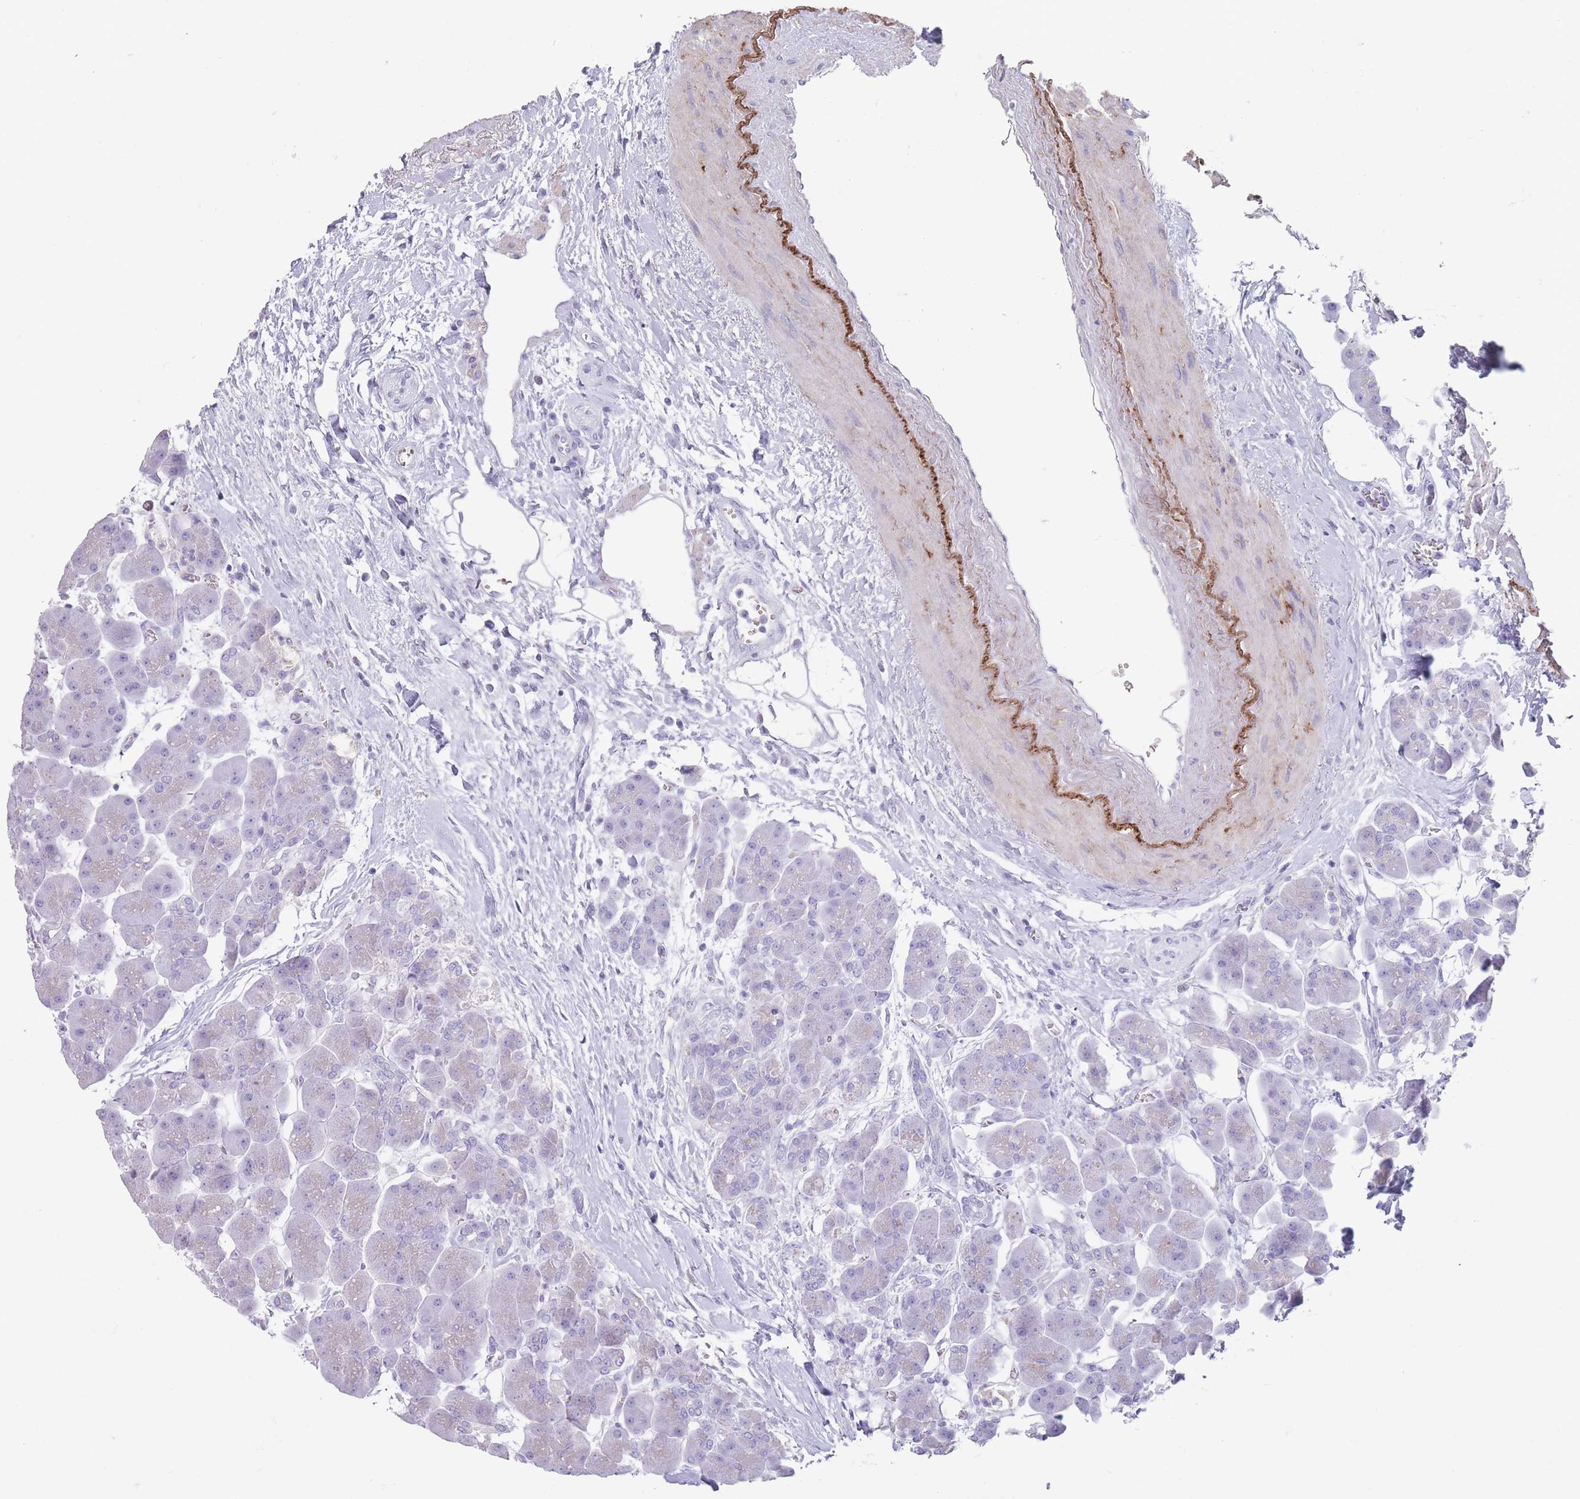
{"staining": {"intensity": "negative", "quantity": "none", "location": "none"}, "tissue": "pancreas", "cell_type": "Exocrine glandular cells", "image_type": "normal", "snomed": [{"axis": "morphology", "description": "Normal tissue, NOS"}, {"axis": "topography", "description": "Pancreas"}], "caption": "Exocrine glandular cells show no significant protein expression in benign pancreas. (DAB IHC with hematoxylin counter stain).", "gene": "RHBG", "patient": {"sex": "male", "age": 66}}